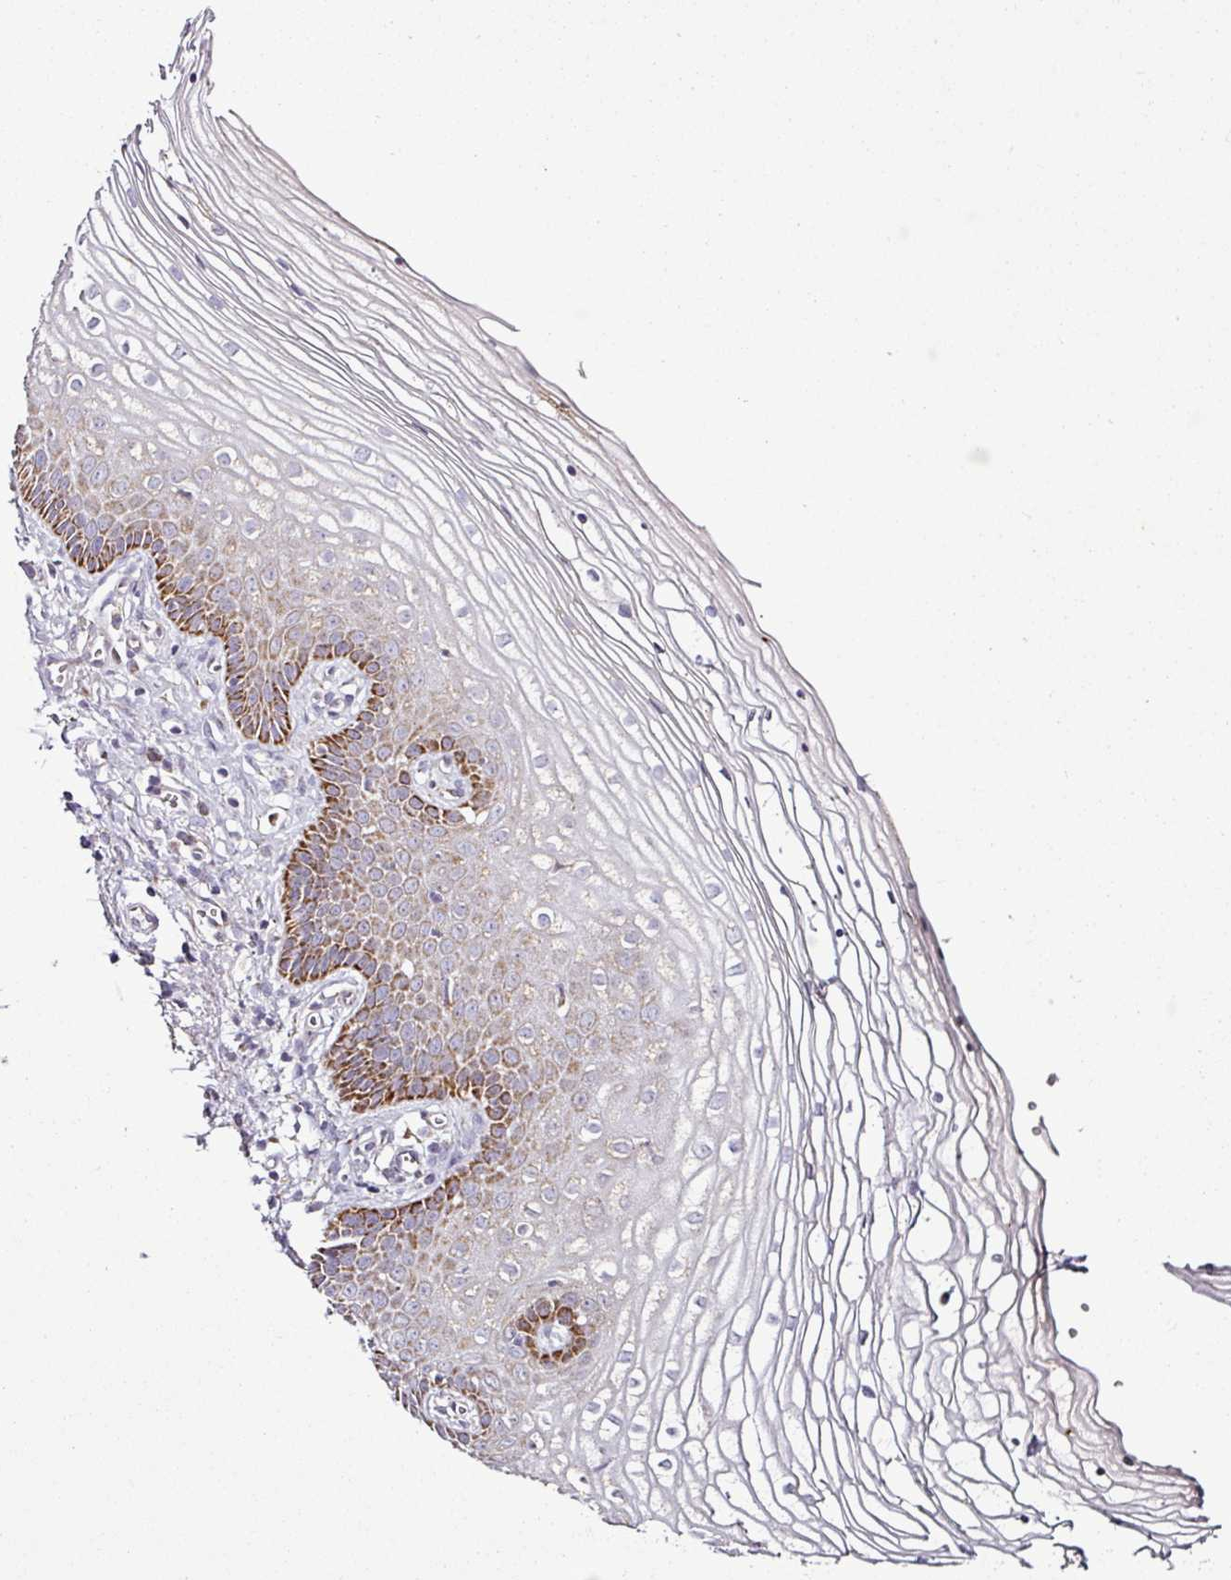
{"staining": {"intensity": "moderate", "quantity": "25%-75%", "location": "cytoplasmic/membranous"}, "tissue": "vagina", "cell_type": "Squamous epithelial cells", "image_type": "normal", "snomed": [{"axis": "morphology", "description": "Normal tissue, NOS"}, {"axis": "topography", "description": "Vagina"}], "caption": "DAB (3,3'-diaminobenzidine) immunohistochemical staining of normal vagina demonstrates moderate cytoplasmic/membranous protein positivity in approximately 25%-75% of squamous epithelial cells.", "gene": "DPAGT1", "patient": {"sex": "female", "age": 56}}